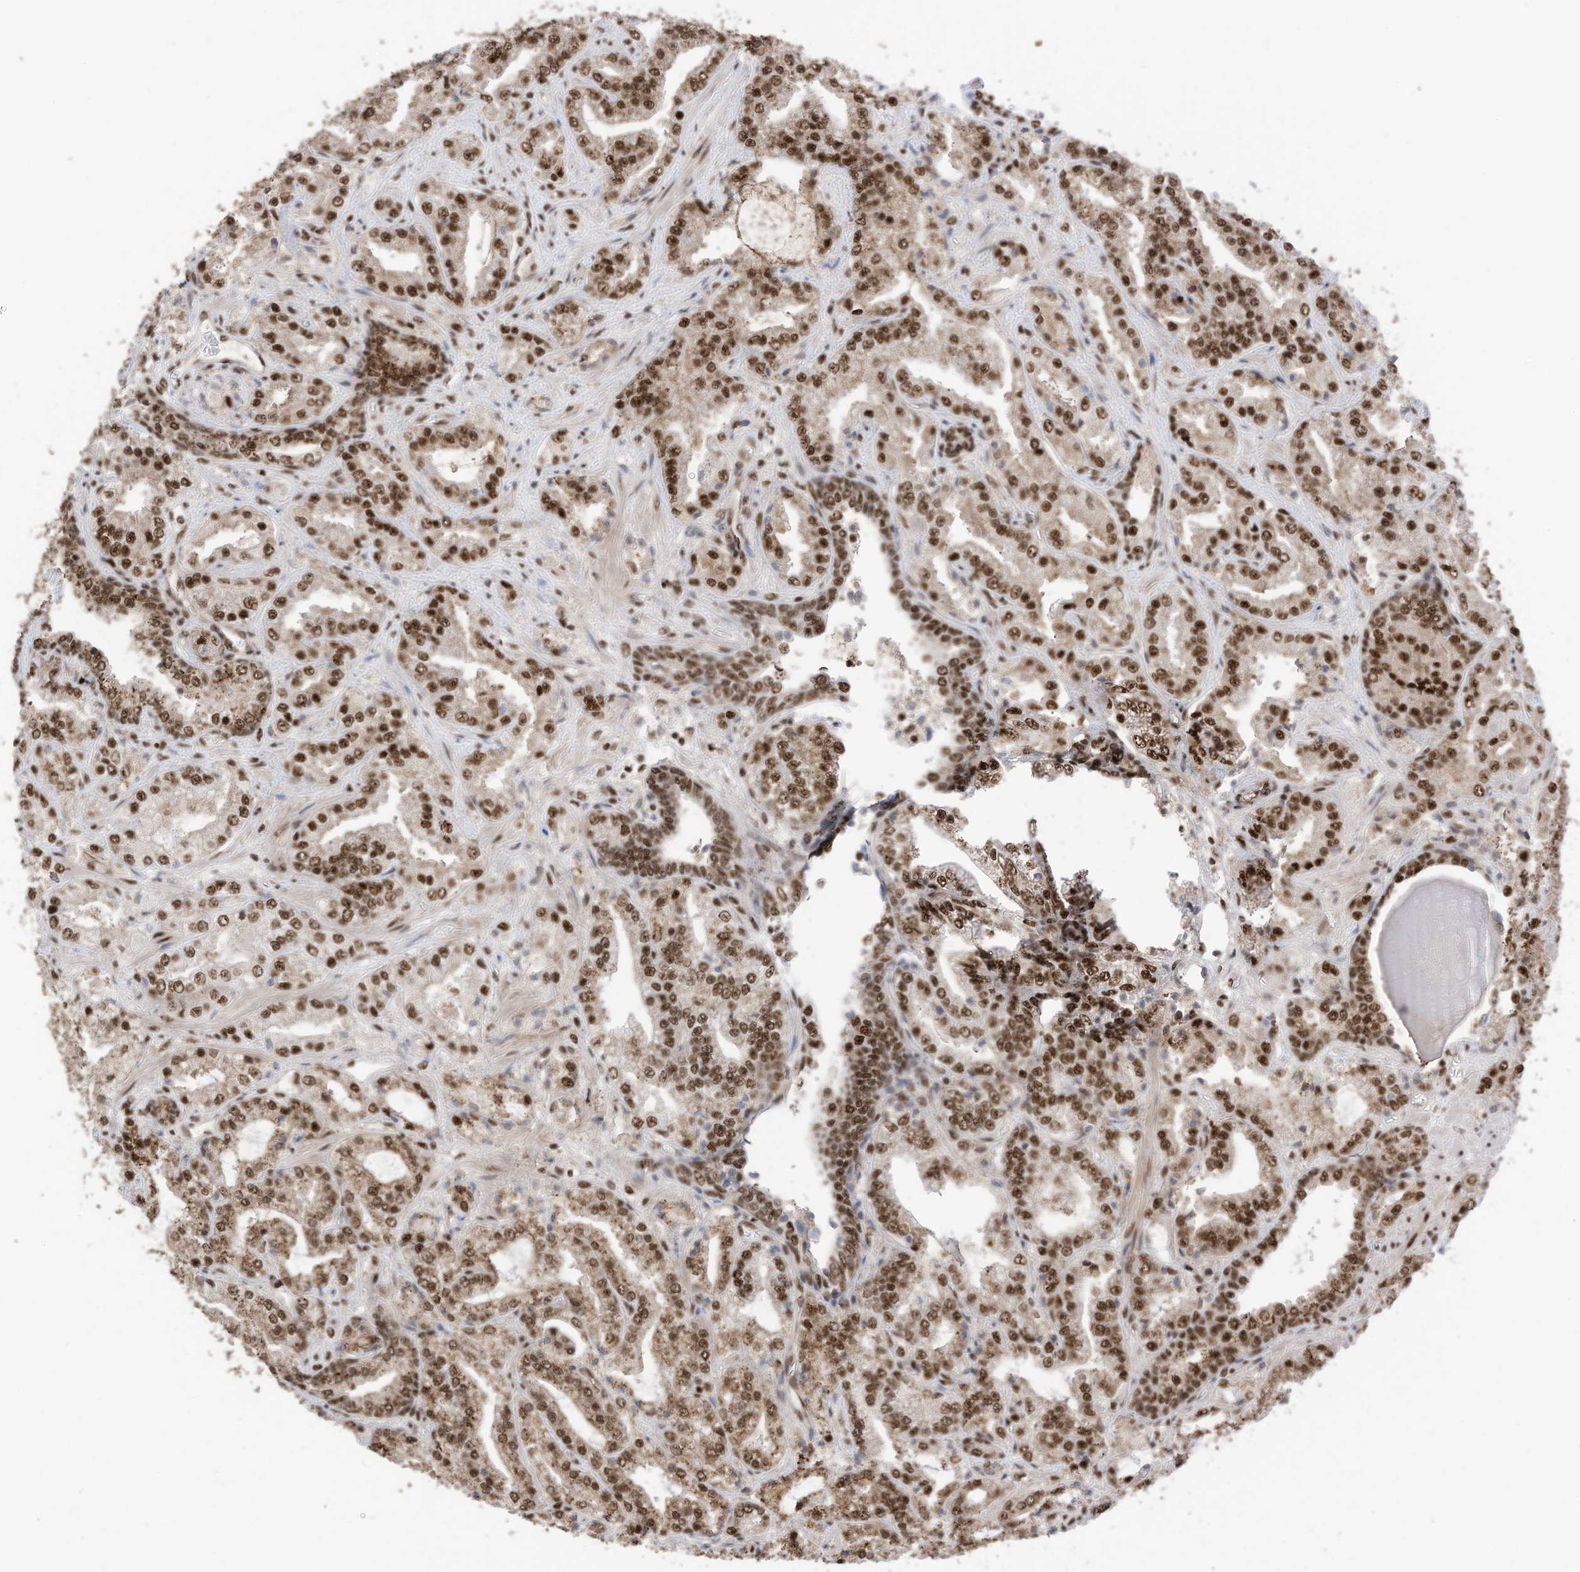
{"staining": {"intensity": "moderate", "quantity": ">75%", "location": "nuclear"}, "tissue": "prostate cancer", "cell_type": "Tumor cells", "image_type": "cancer", "snomed": [{"axis": "morphology", "description": "Adenocarcinoma, High grade"}, {"axis": "topography", "description": "Prostate"}], "caption": "Human prostate cancer stained with a brown dye demonstrates moderate nuclear positive positivity in approximately >75% of tumor cells.", "gene": "SF3A3", "patient": {"sex": "male", "age": 64}}